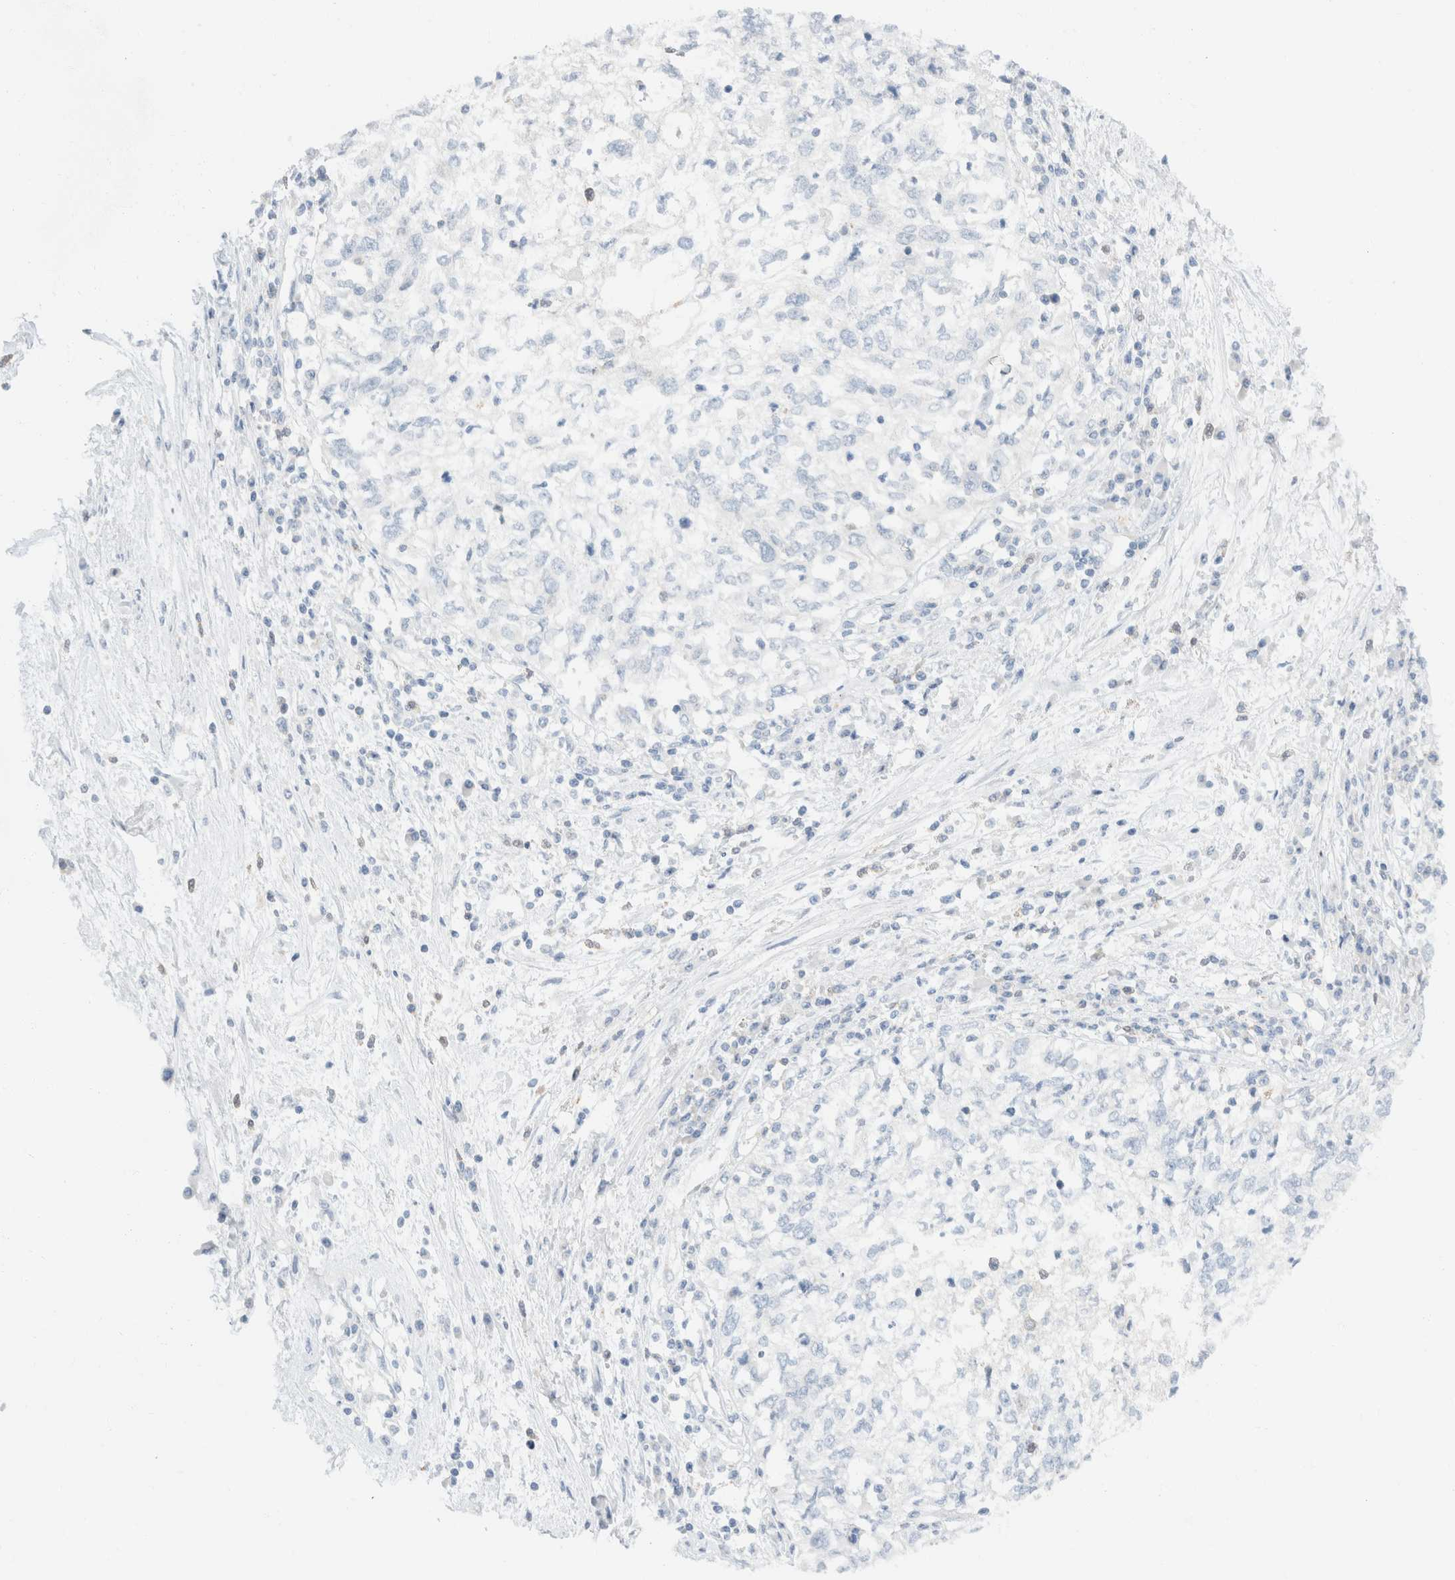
{"staining": {"intensity": "negative", "quantity": "none", "location": "none"}, "tissue": "cervical cancer", "cell_type": "Tumor cells", "image_type": "cancer", "snomed": [{"axis": "morphology", "description": "Squamous cell carcinoma, NOS"}, {"axis": "topography", "description": "Cervix"}], "caption": "Cervical squamous cell carcinoma was stained to show a protein in brown. There is no significant expression in tumor cells. (Stains: DAB immunohistochemistry with hematoxylin counter stain, Microscopy: brightfield microscopy at high magnification).", "gene": "SH3GLB2", "patient": {"sex": "female", "age": 57}}